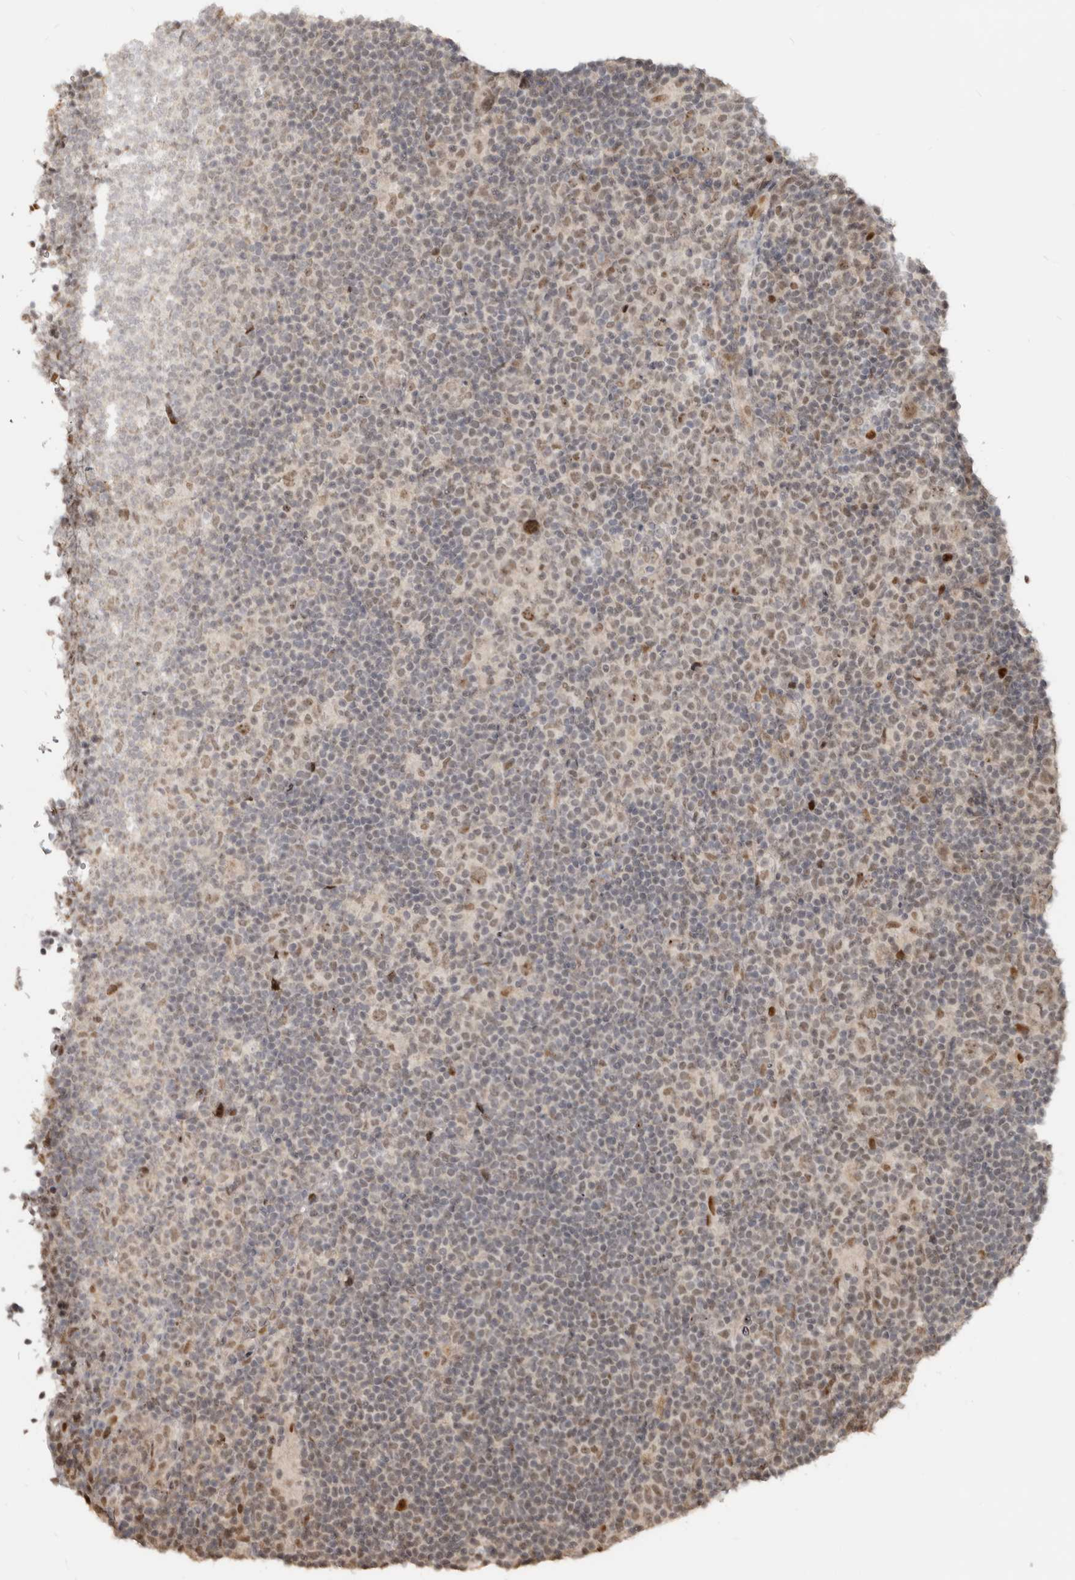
{"staining": {"intensity": "moderate", "quantity": ">75%", "location": "nuclear"}, "tissue": "lymphoma", "cell_type": "Tumor cells", "image_type": "cancer", "snomed": [{"axis": "morphology", "description": "Hodgkin's disease, NOS"}, {"axis": "topography", "description": "Lymph node"}], "caption": "The immunohistochemical stain shows moderate nuclear expression in tumor cells of Hodgkin's disease tissue.", "gene": "GPBP1L1", "patient": {"sex": "female", "age": 57}}